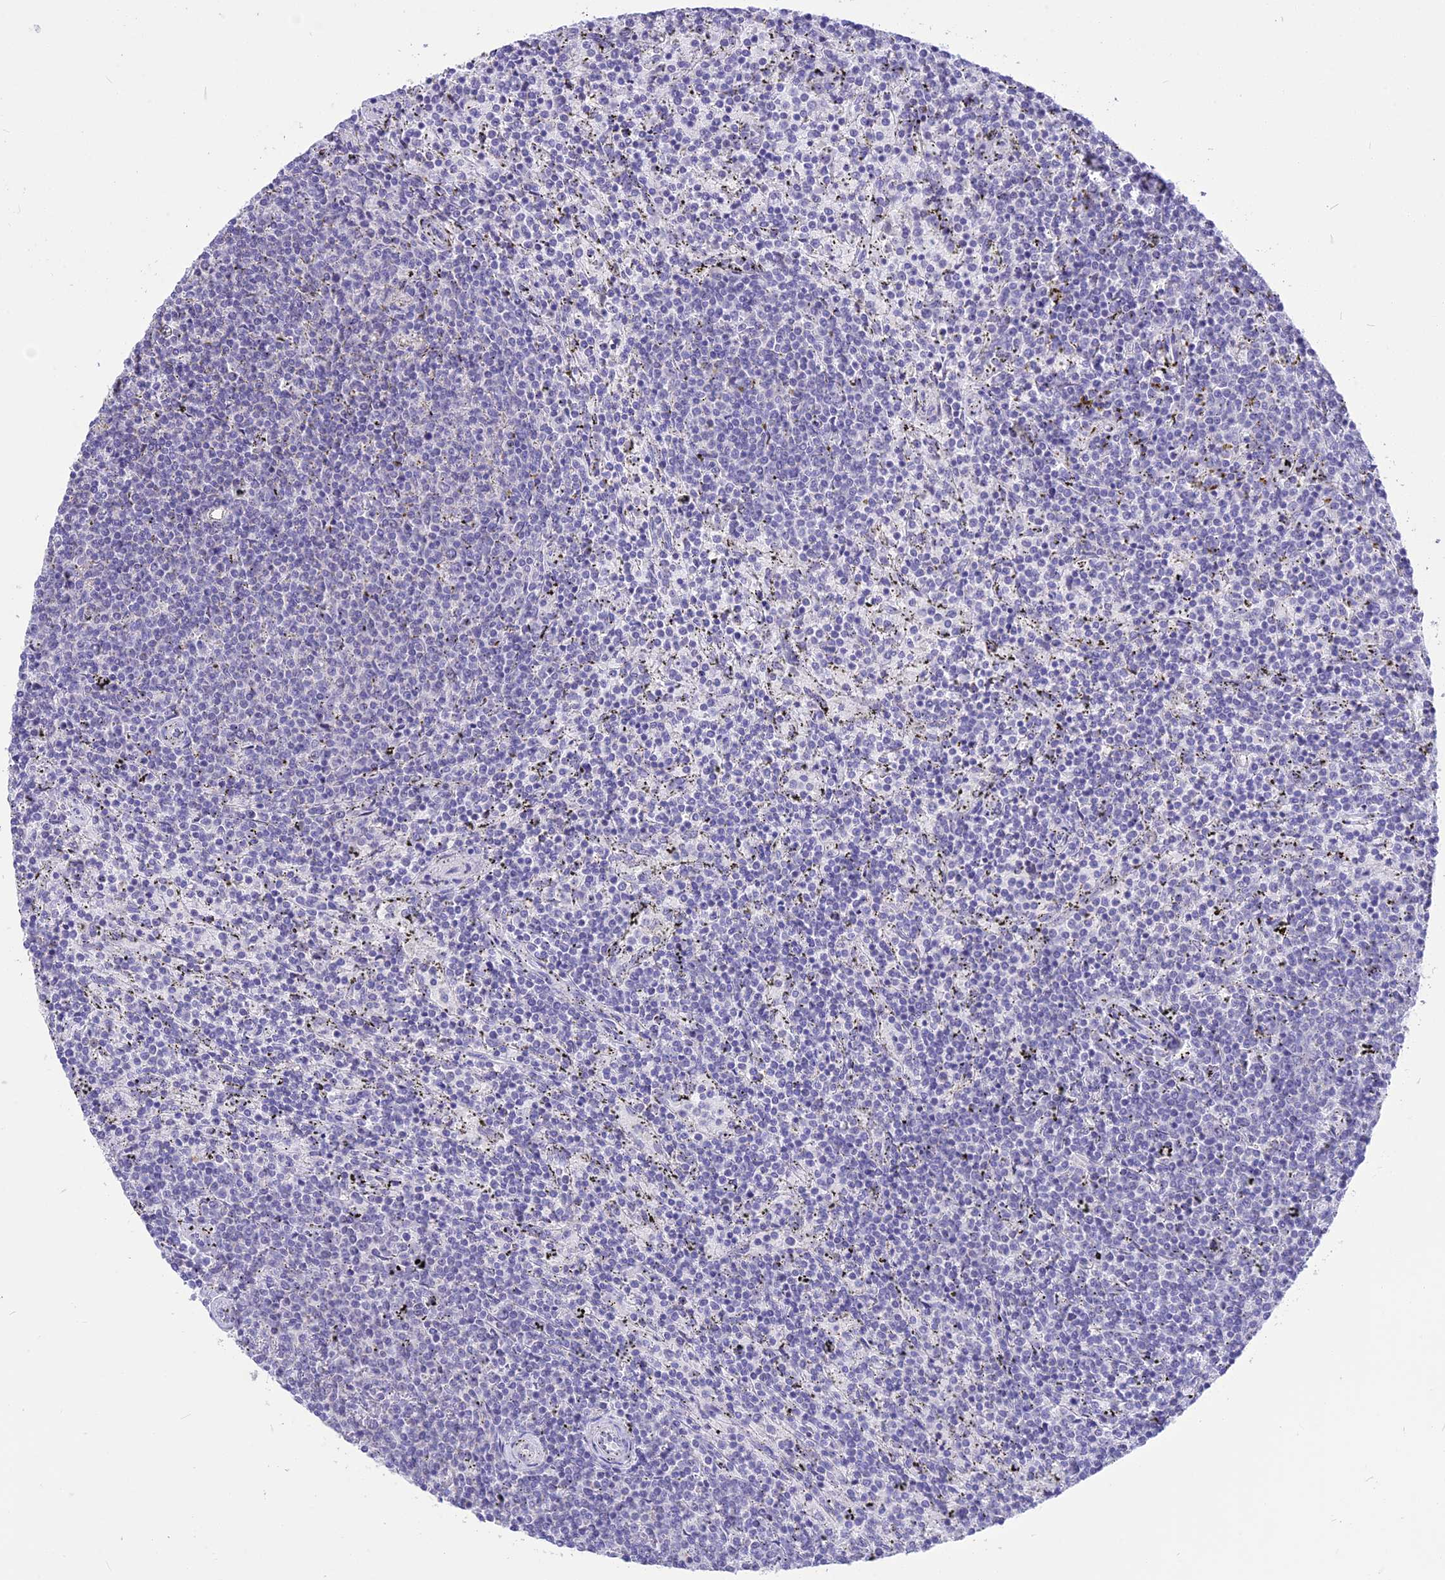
{"staining": {"intensity": "negative", "quantity": "none", "location": "none"}, "tissue": "lymphoma", "cell_type": "Tumor cells", "image_type": "cancer", "snomed": [{"axis": "morphology", "description": "Malignant lymphoma, non-Hodgkin's type, Low grade"}, {"axis": "topography", "description": "Spleen"}], "caption": "The IHC histopathology image has no significant staining in tumor cells of malignant lymphoma, non-Hodgkin's type (low-grade) tissue. (DAB immunohistochemistry visualized using brightfield microscopy, high magnification).", "gene": "CMSS1", "patient": {"sex": "female", "age": 50}}